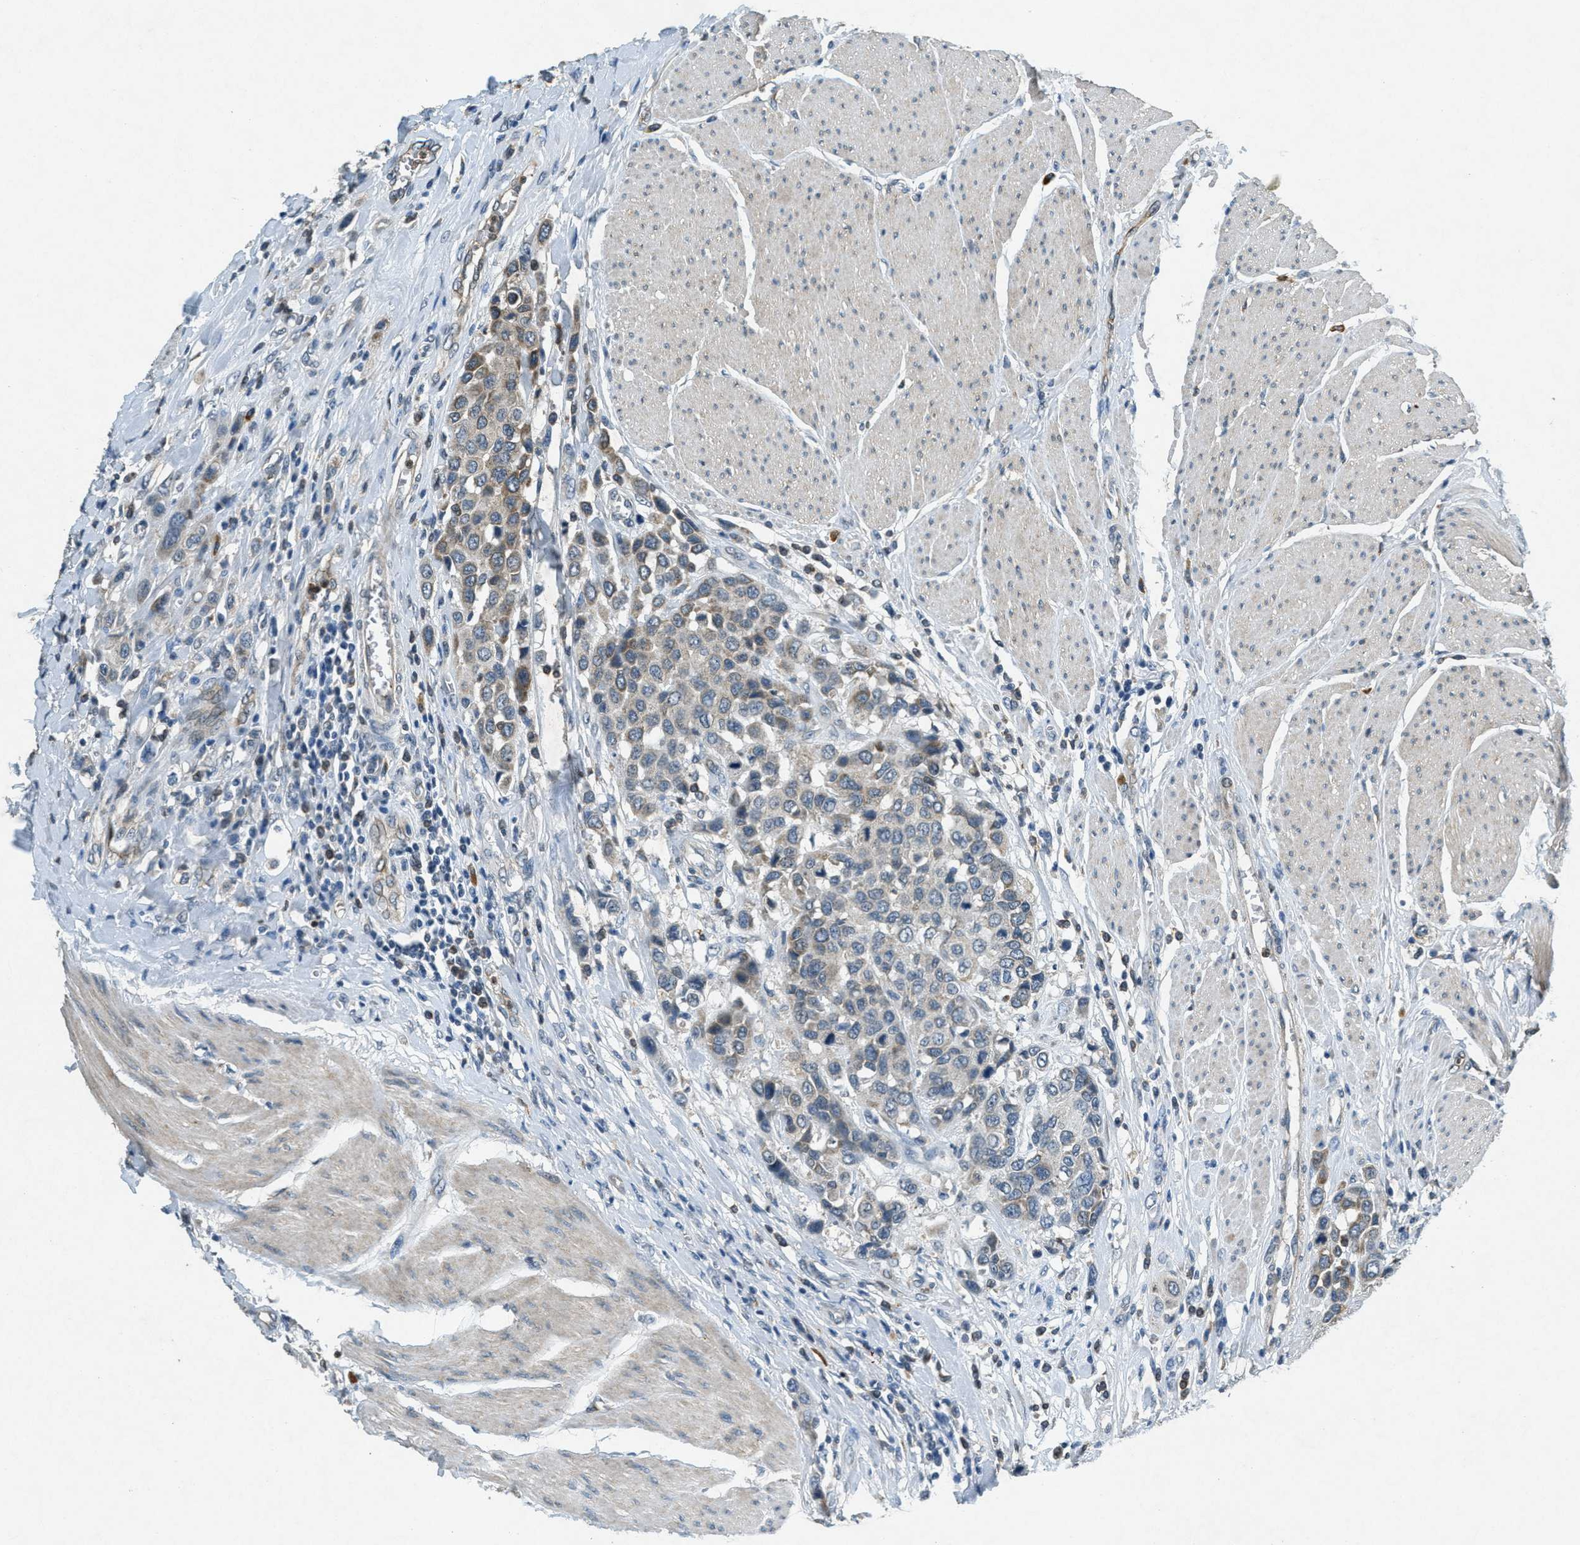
{"staining": {"intensity": "moderate", "quantity": "25%-75%", "location": "cytoplasmic/membranous"}, "tissue": "urothelial cancer", "cell_type": "Tumor cells", "image_type": "cancer", "snomed": [{"axis": "morphology", "description": "Urothelial carcinoma, High grade"}, {"axis": "topography", "description": "Urinary bladder"}], "caption": "A histopathology image of high-grade urothelial carcinoma stained for a protein demonstrates moderate cytoplasmic/membranous brown staining in tumor cells.", "gene": "RAB3D", "patient": {"sex": "male", "age": 50}}